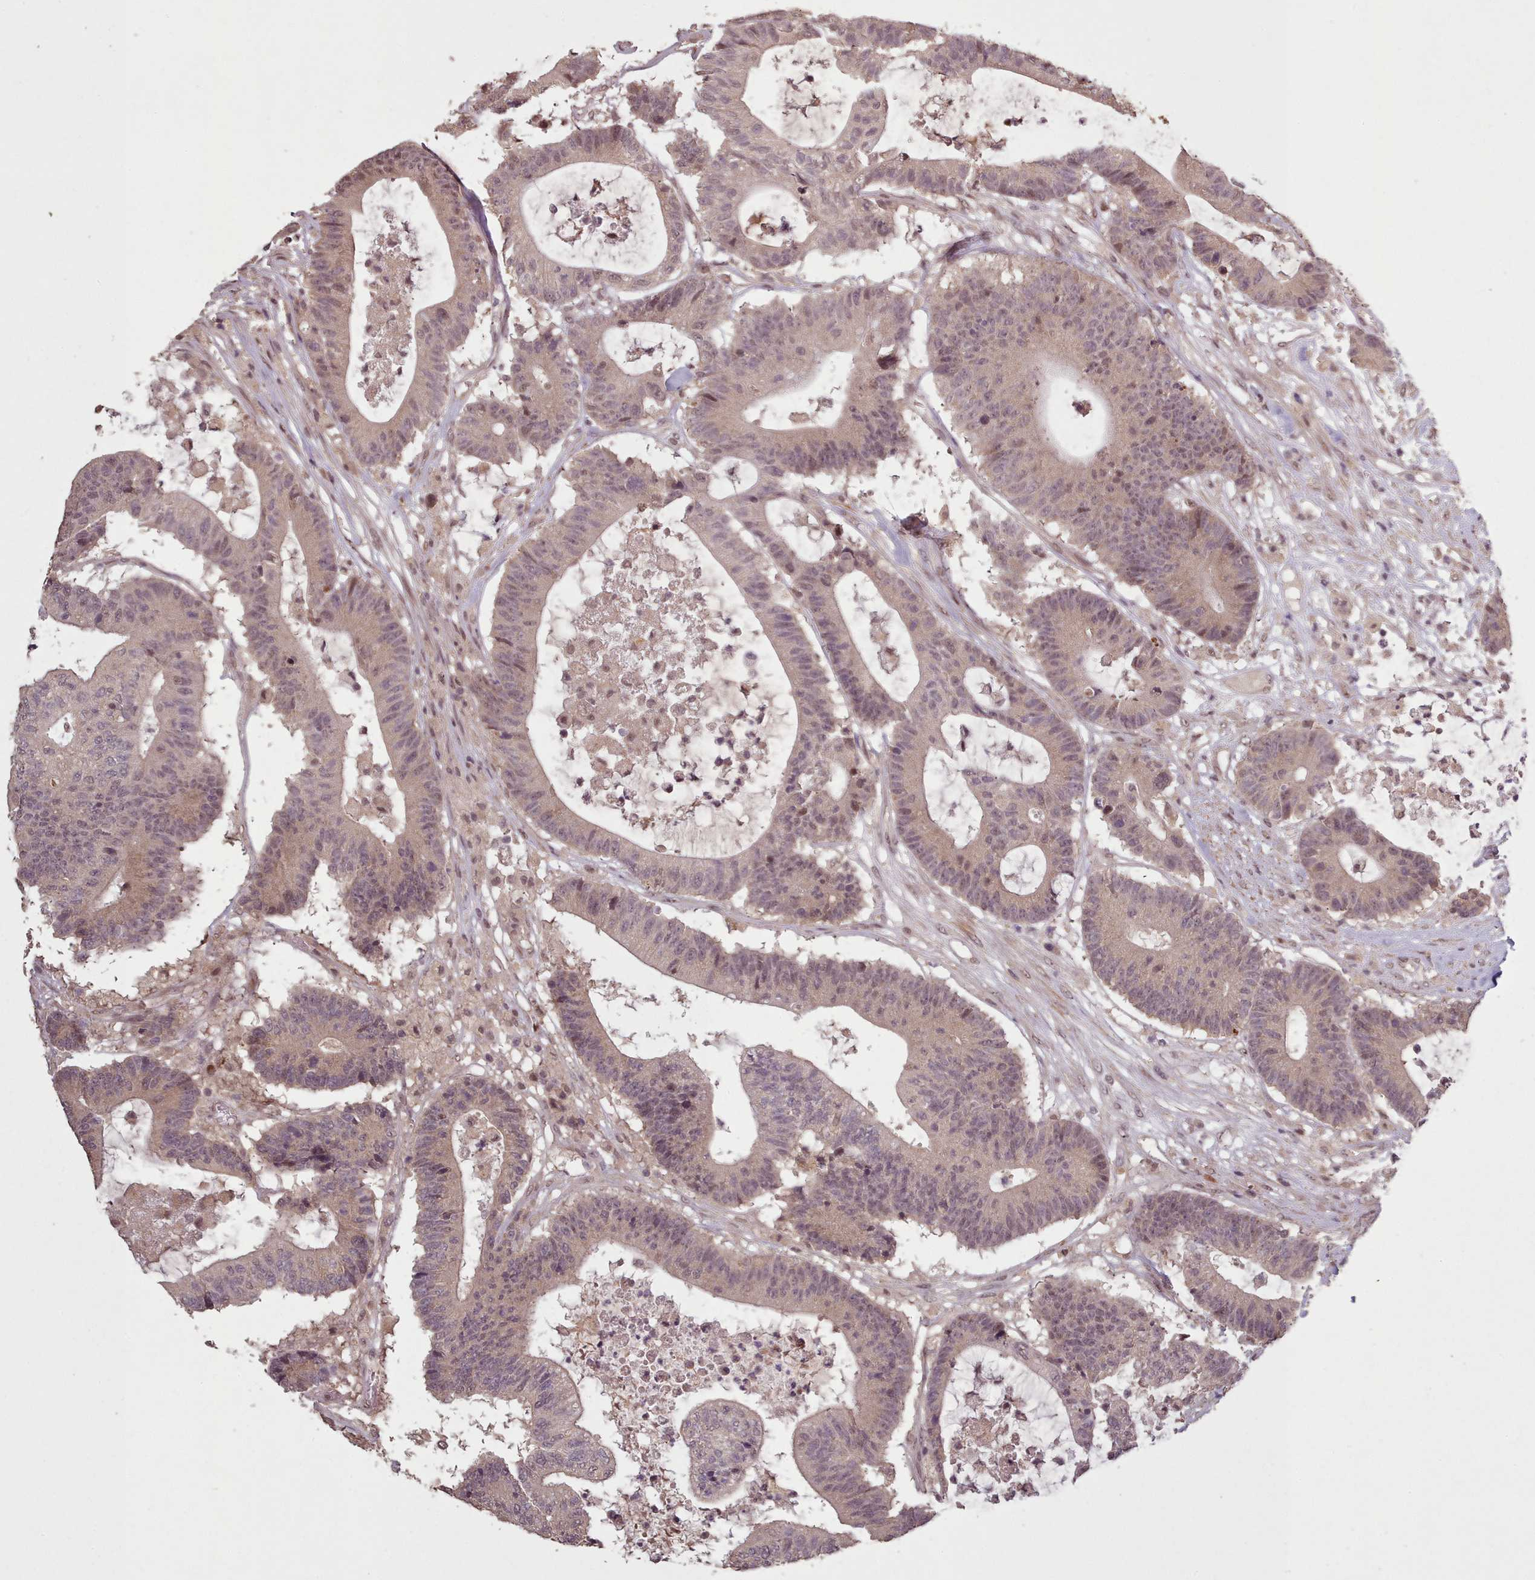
{"staining": {"intensity": "weak", "quantity": "25%-75%", "location": "cytoplasmic/membranous,nuclear"}, "tissue": "colorectal cancer", "cell_type": "Tumor cells", "image_type": "cancer", "snomed": [{"axis": "morphology", "description": "Adenocarcinoma, NOS"}, {"axis": "topography", "description": "Colon"}], "caption": "Protein staining displays weak cytoplasmic/membranous and nuclear positivity in about 25%-75% of tumor cells in colorectal cancer. (IHC, brightfield microscopy, high magnification).", "gene": "CDC6", "patient": {"sex": "female", "age": 84}}